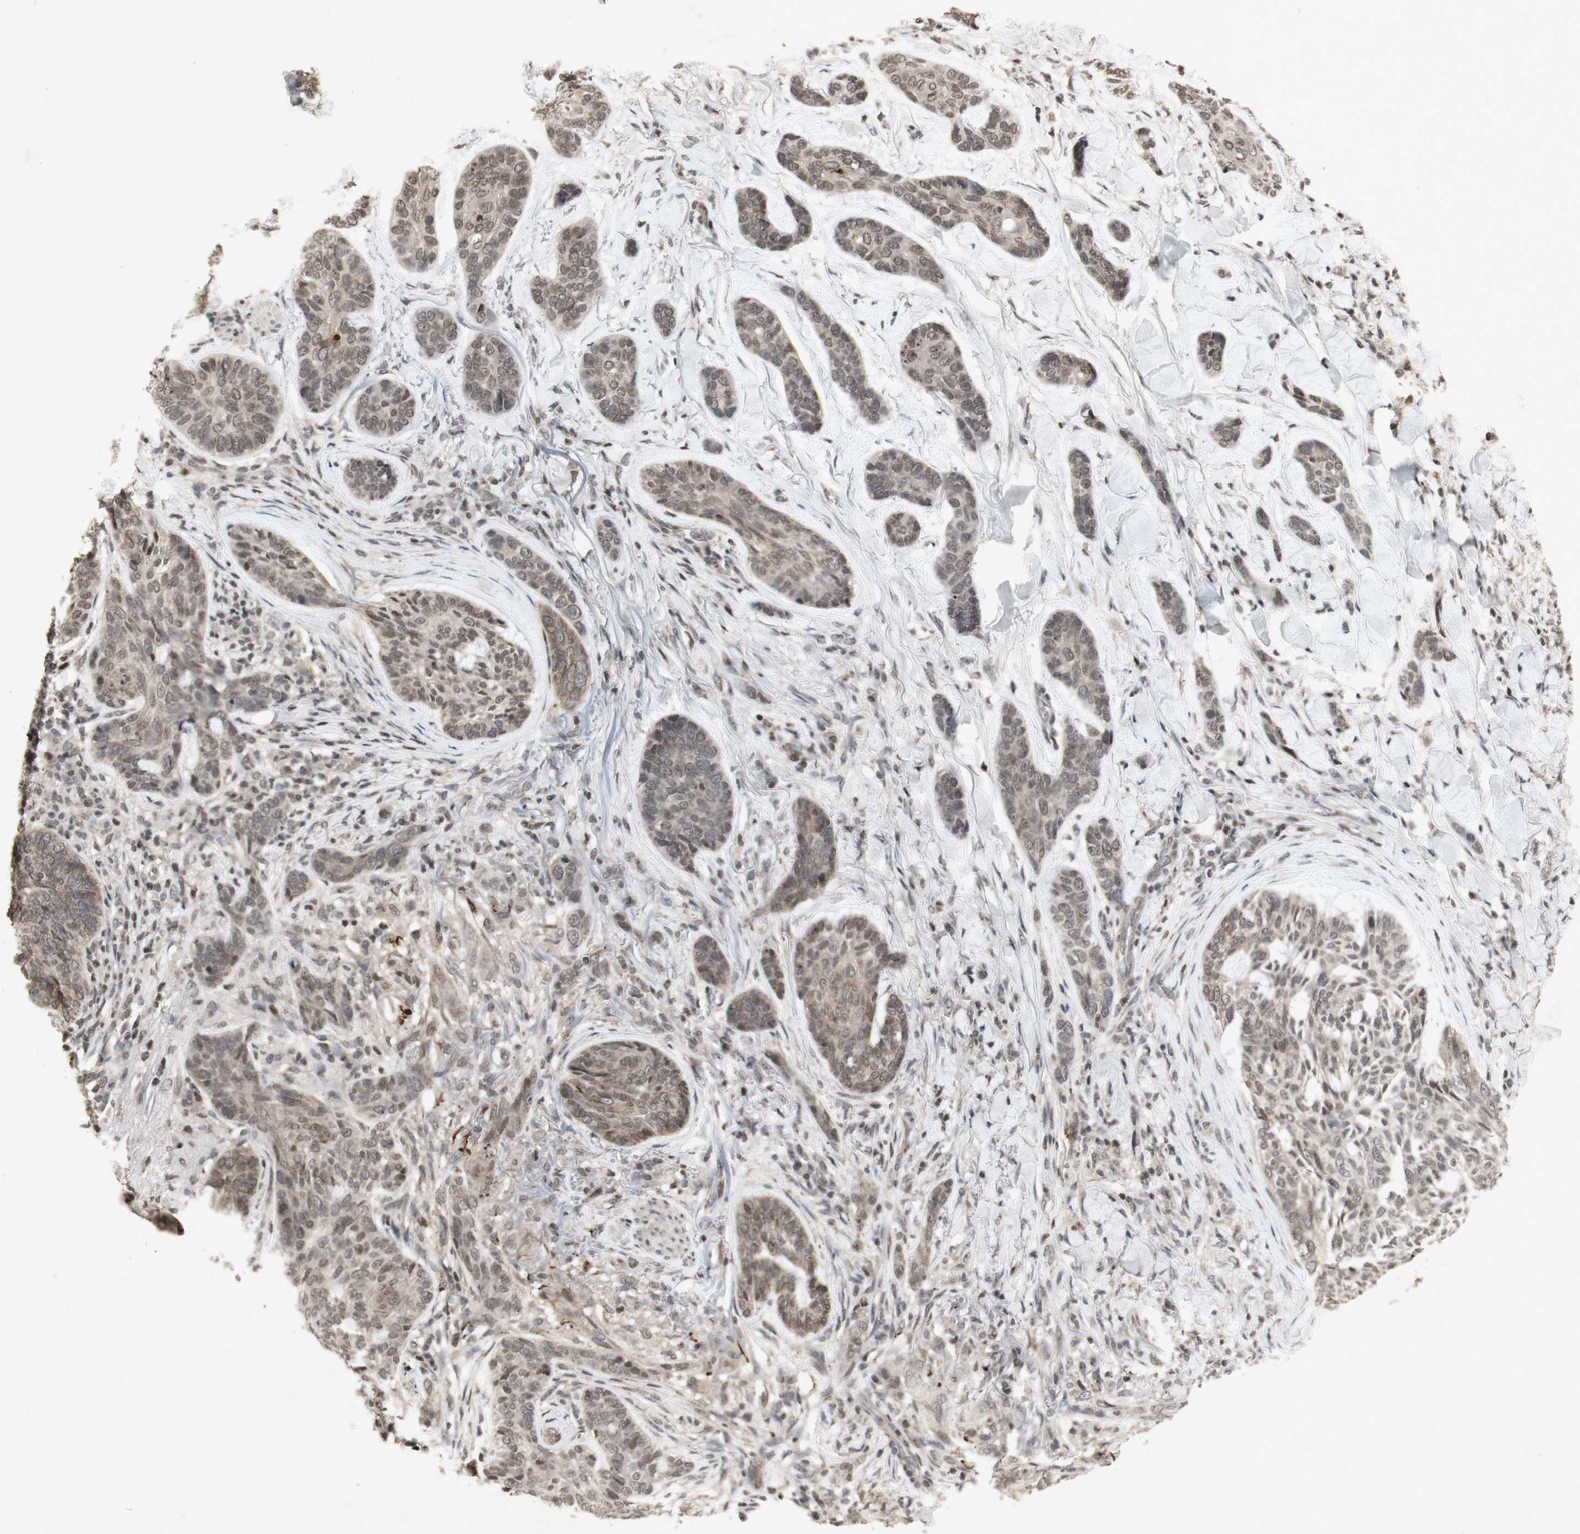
{"staining": {"intensity": "weak", "quantity": ">75%", "location": "cytoplasmic/membranous,nuclear"}, "tissue": "skin cancer", "cell_type": "Tumor cells", "image_type": "cancer", "snomed": [{"axis": "morphology", "description": "Basal cell carcinoma"}, {"axis": "topography", "description": "Skin"}], "caption": "Immunohistochemical staining of human basal cell carcinoma (skin) reveals weak cytoplasmic/membranous and nuclear protein staining in approximately >75% of tumor cells.", "gene": "PLXNA1", "patient": {"sex": "male", "age": 43}}